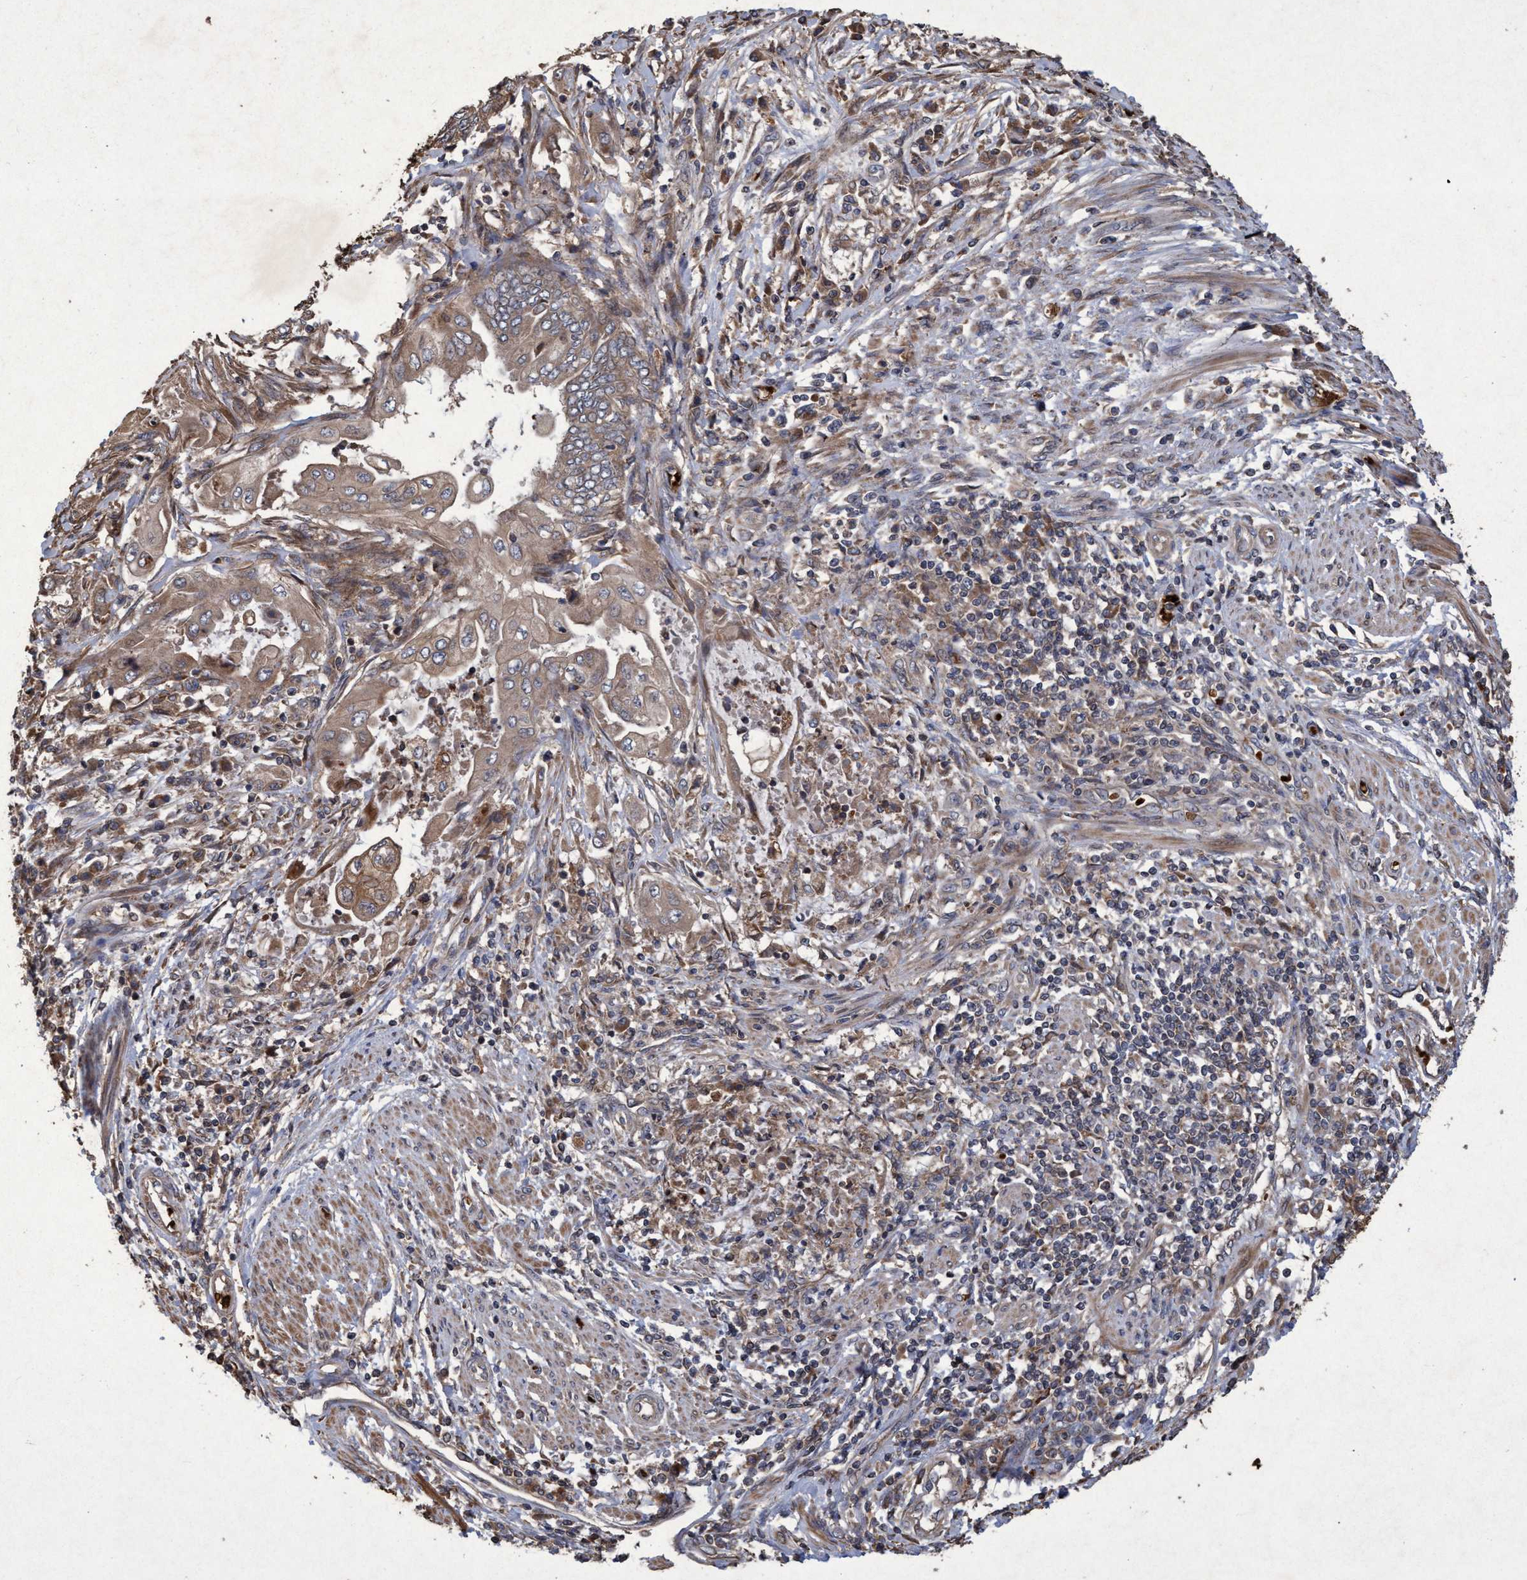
{"staining": {"intensity": "weak", "quantity": ">75%", "location": "cytoplasmic/membranous"}, "tissue": "endometrial cancer", "cell_type": "Tumor cells", "image_type": "cancer", "snomed": [{"axis": "morphology", "description": "Adenocarcinoma, NOS"}, {"axis": "topography", "description": "Uterus"}, {"axis": "topography", "description": "Endometrium"}], "caption": "Tumor cells reveal low levels of weak cytoplasmic/membranous positivity in about >75% of cells in endometrial cancer.", "gene": "CHMP6", "patient": {"sex": "female", "age": 70}}